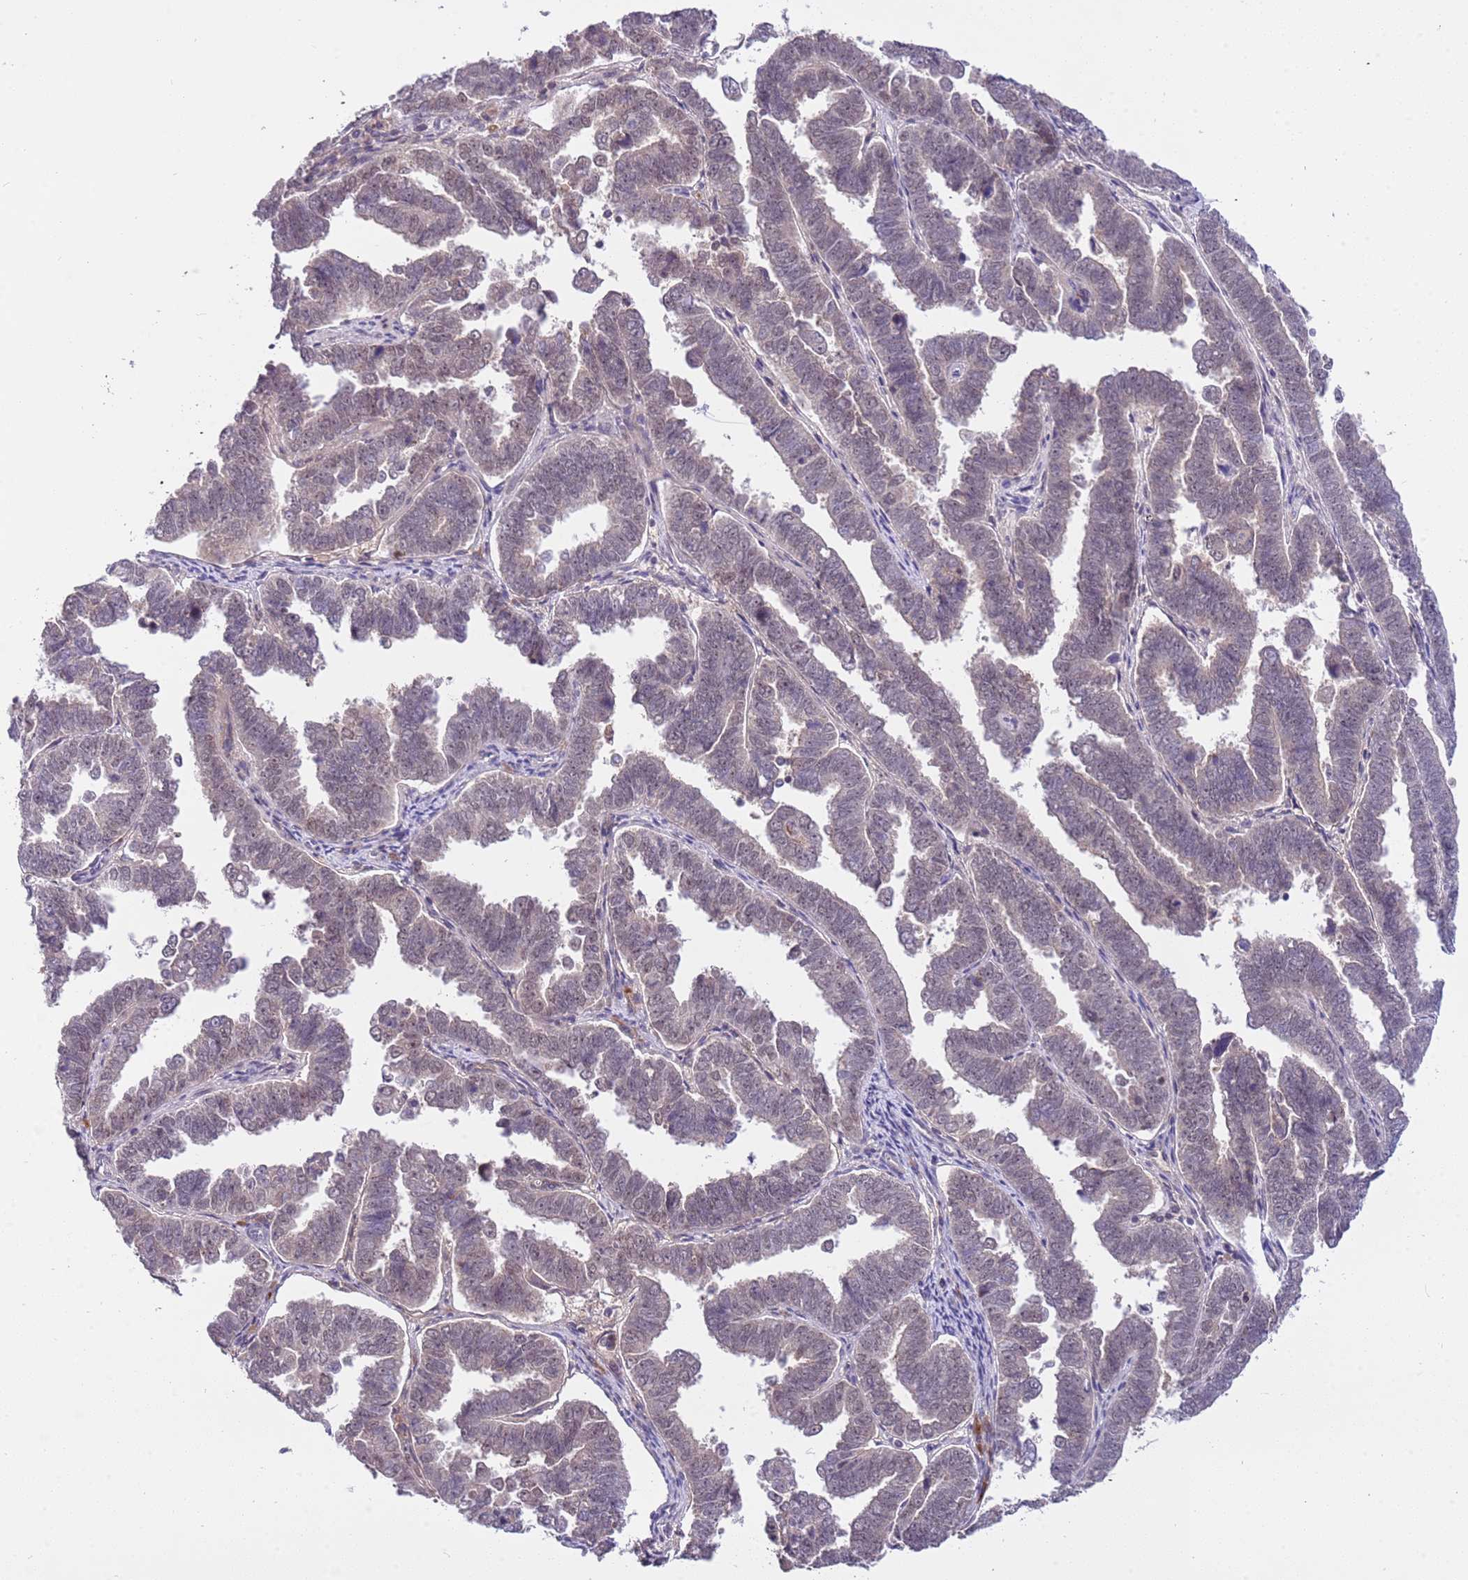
{"staining": {"intensity": "weak", "quantity": "<25%", "location": "nuclear"}, "tissue": "endometrial cancer", "cell_type": "Tumor cells", "image_type": "cancer", "snomed": [{"axis": "morphology", "description": "Adenocarcinoma, NOS"}, {"axis": "topography", "description": "Endometrium"}], "caption": "Tumor cells show no significant positivity in endometrial cancer.", "gene": "MAGEF1", "patient": {"sex": "female", "age": 75}}